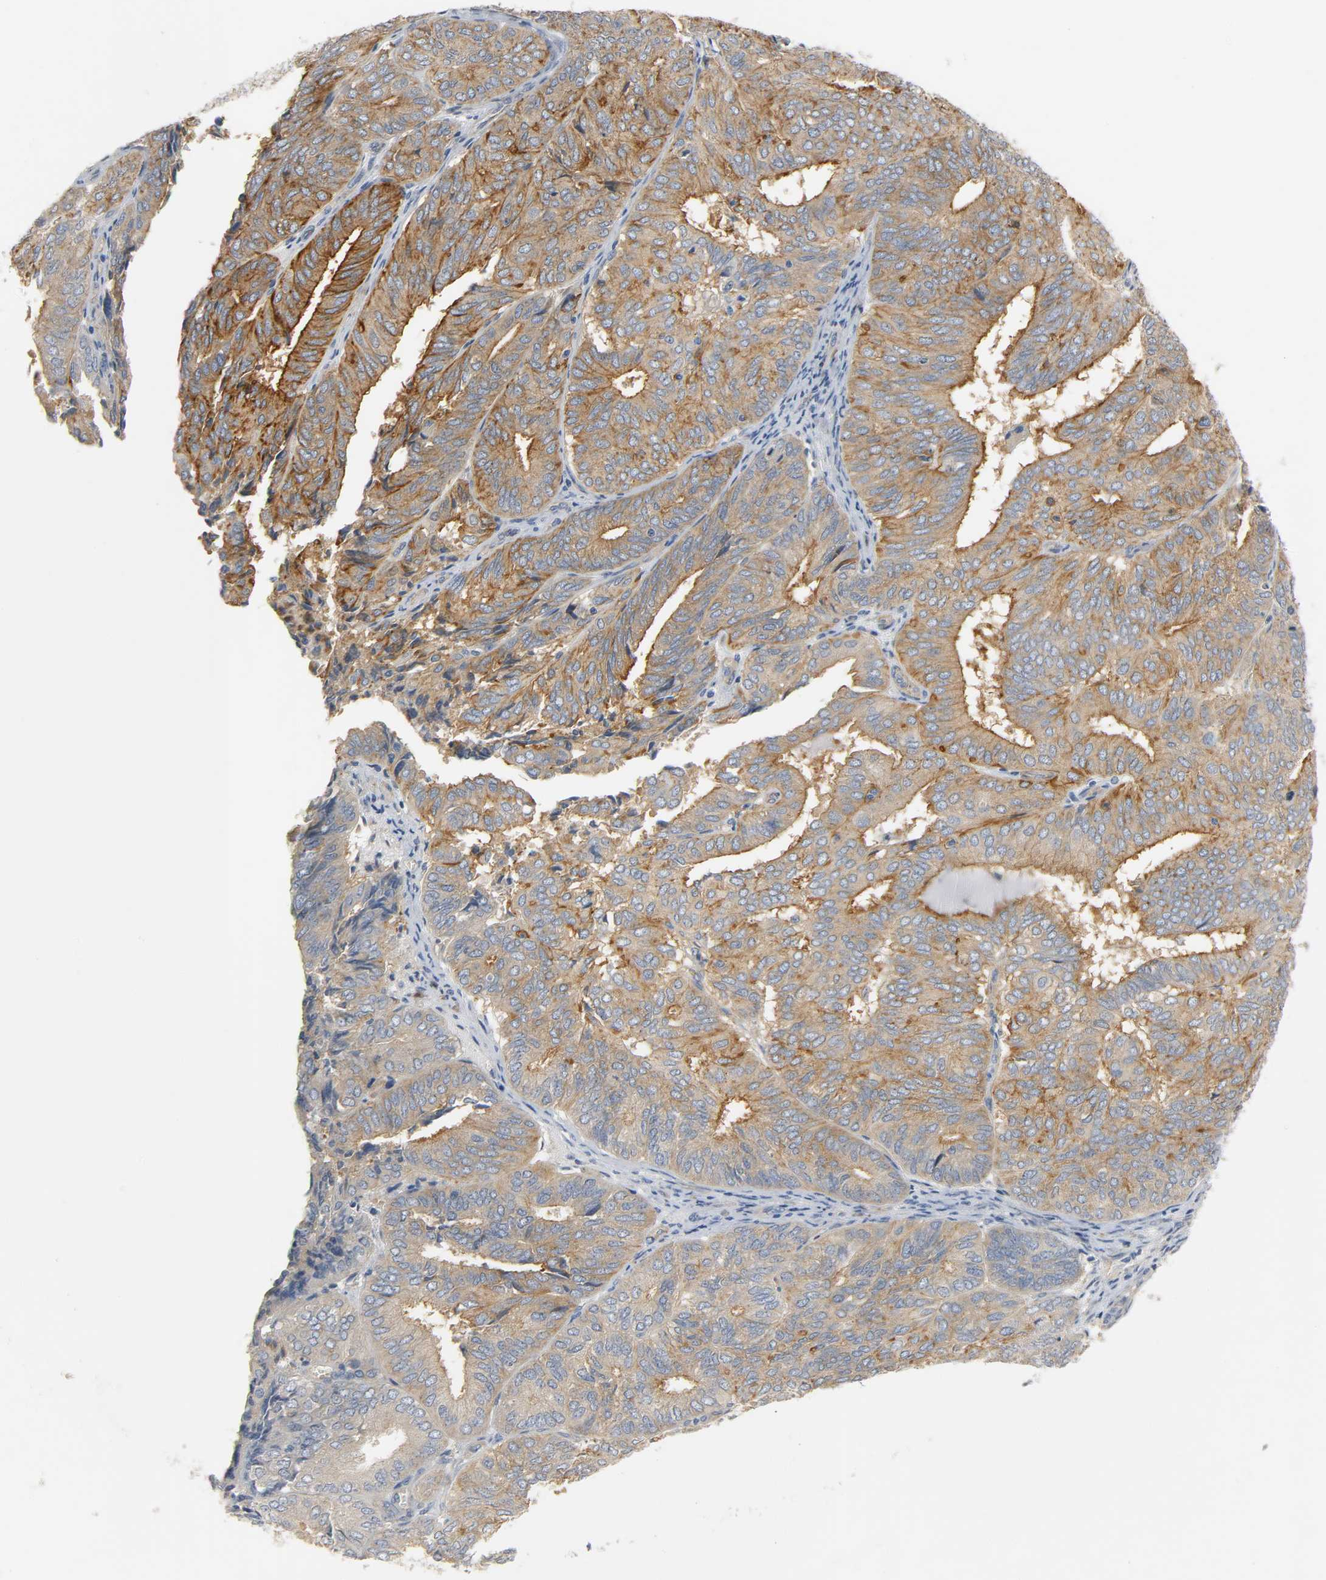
{"staining": {"intensity": "strong", "quantity": ">75%", "location": "cytoplasmic/membranous"}, "tissue": "endometrial cancer", "cell_type": "Tumor cells", "image_type": "cancer", "snomed": [{"axis": "morphology", "description": "Adenocarcinoma, NOS"}, {"axis": "topography", "description": "Uterus"}], "caption": "A high-resolution micrograph shows immunohistochemistry staining of endometrial cancer, which reveals strong cytoplasmic/membranous positivity in about >75% of tumor cells.", "gene": "ARPC1A", "patient": {"sex": "female", "age": 60}}